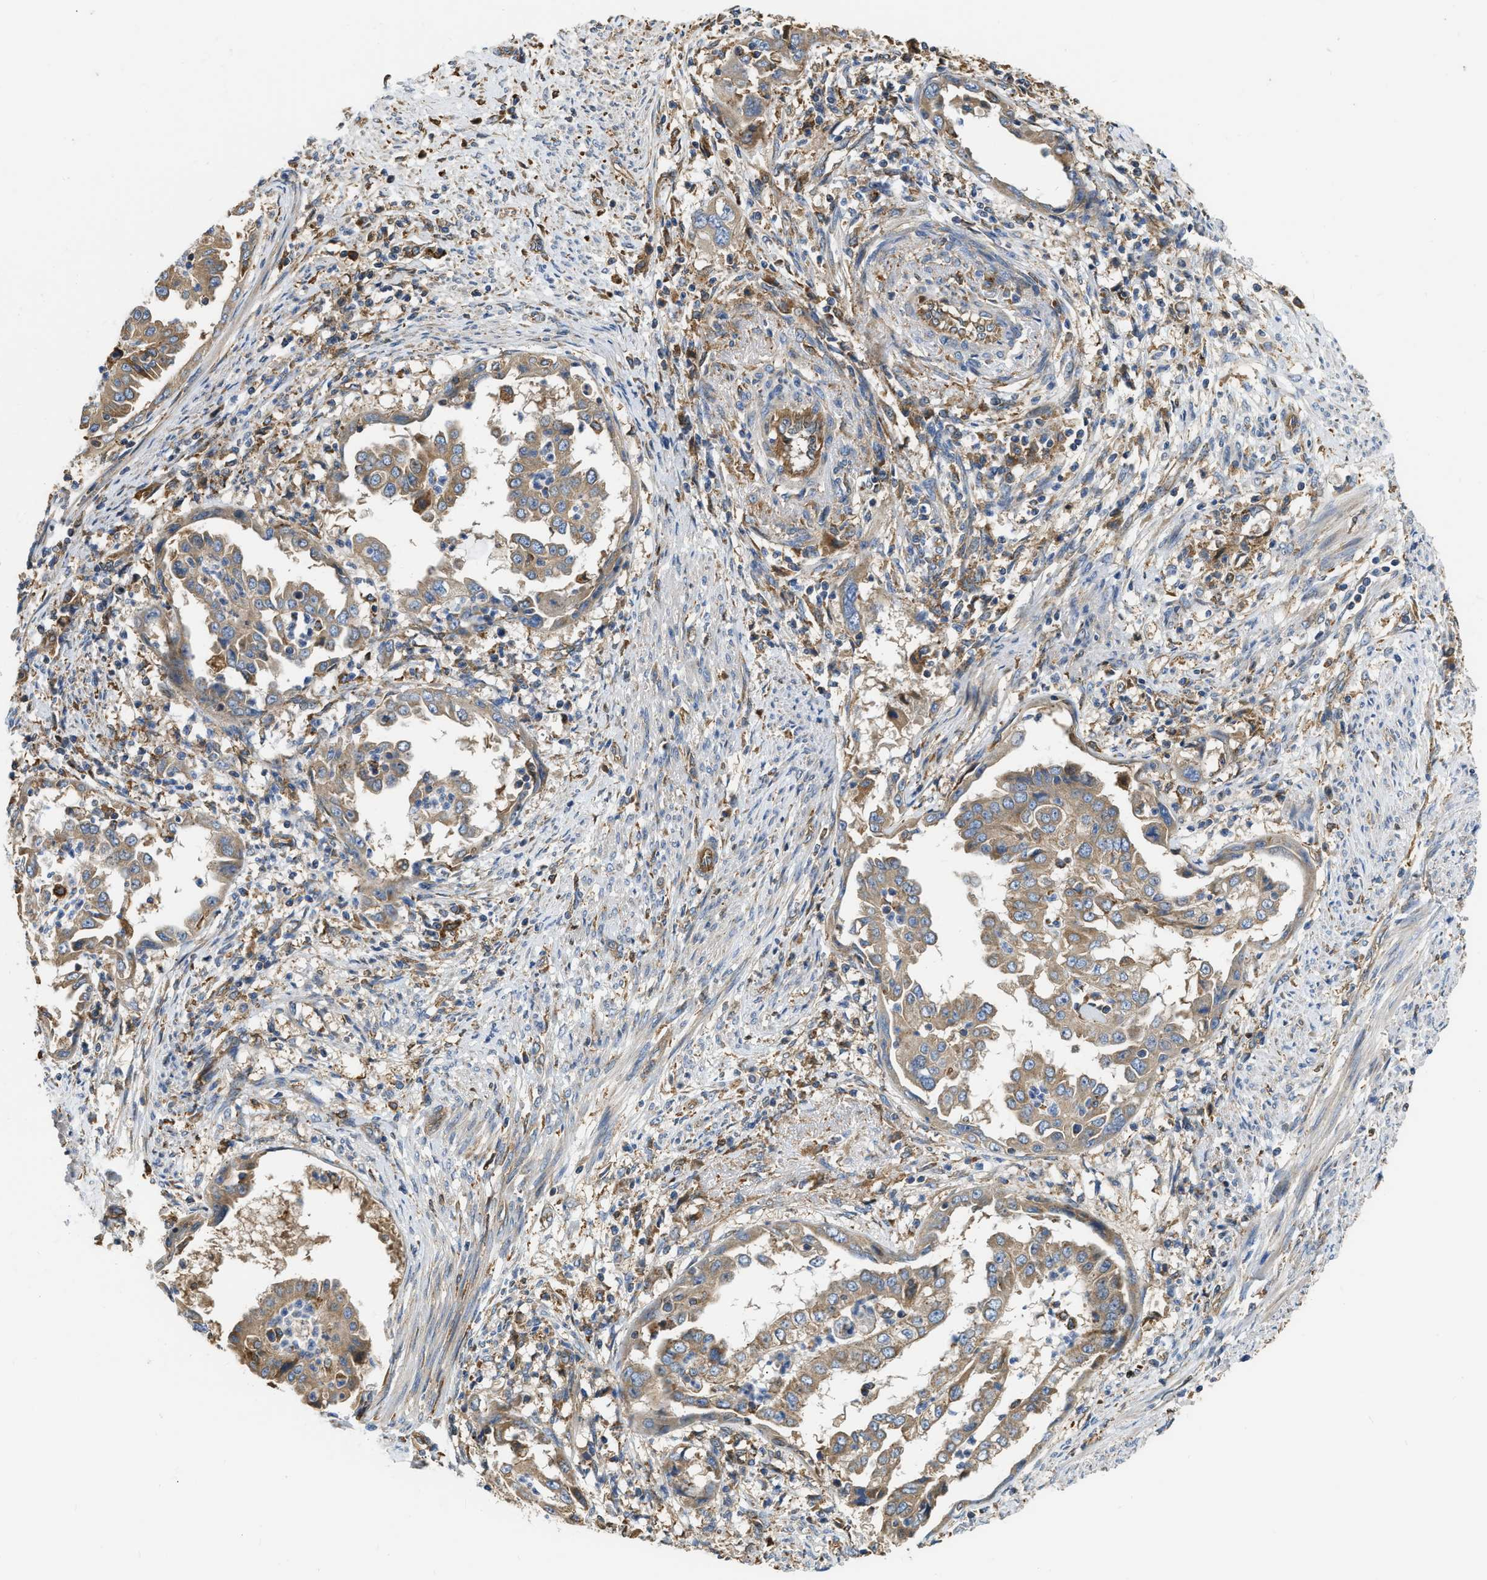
{"staining": {"intensity": "weak", "quantity": ">75%", "location": "cytoplasmic/membranous"}, "tissue": "endometrial cancer", "cell_type": "Tumor cells", "image_type": "cancer", "snomed": [{"axis": "morphology", "description": "Adenocarcinoma, NOS"}, {"axis": "topography", "description": "Endometrium"}], "caption": "IHC photomicrograph of neoplastic tissue: human endometrial adenocarcinoma stained using IHC shows low levels of weak protein expression localized specifically in the cytoplasmic/membranous of tumor cells, appearing as a cytoplasmic/membranous brown color.", "gene": "FLNB", "patient": {"sex": "female", "age": 85}}